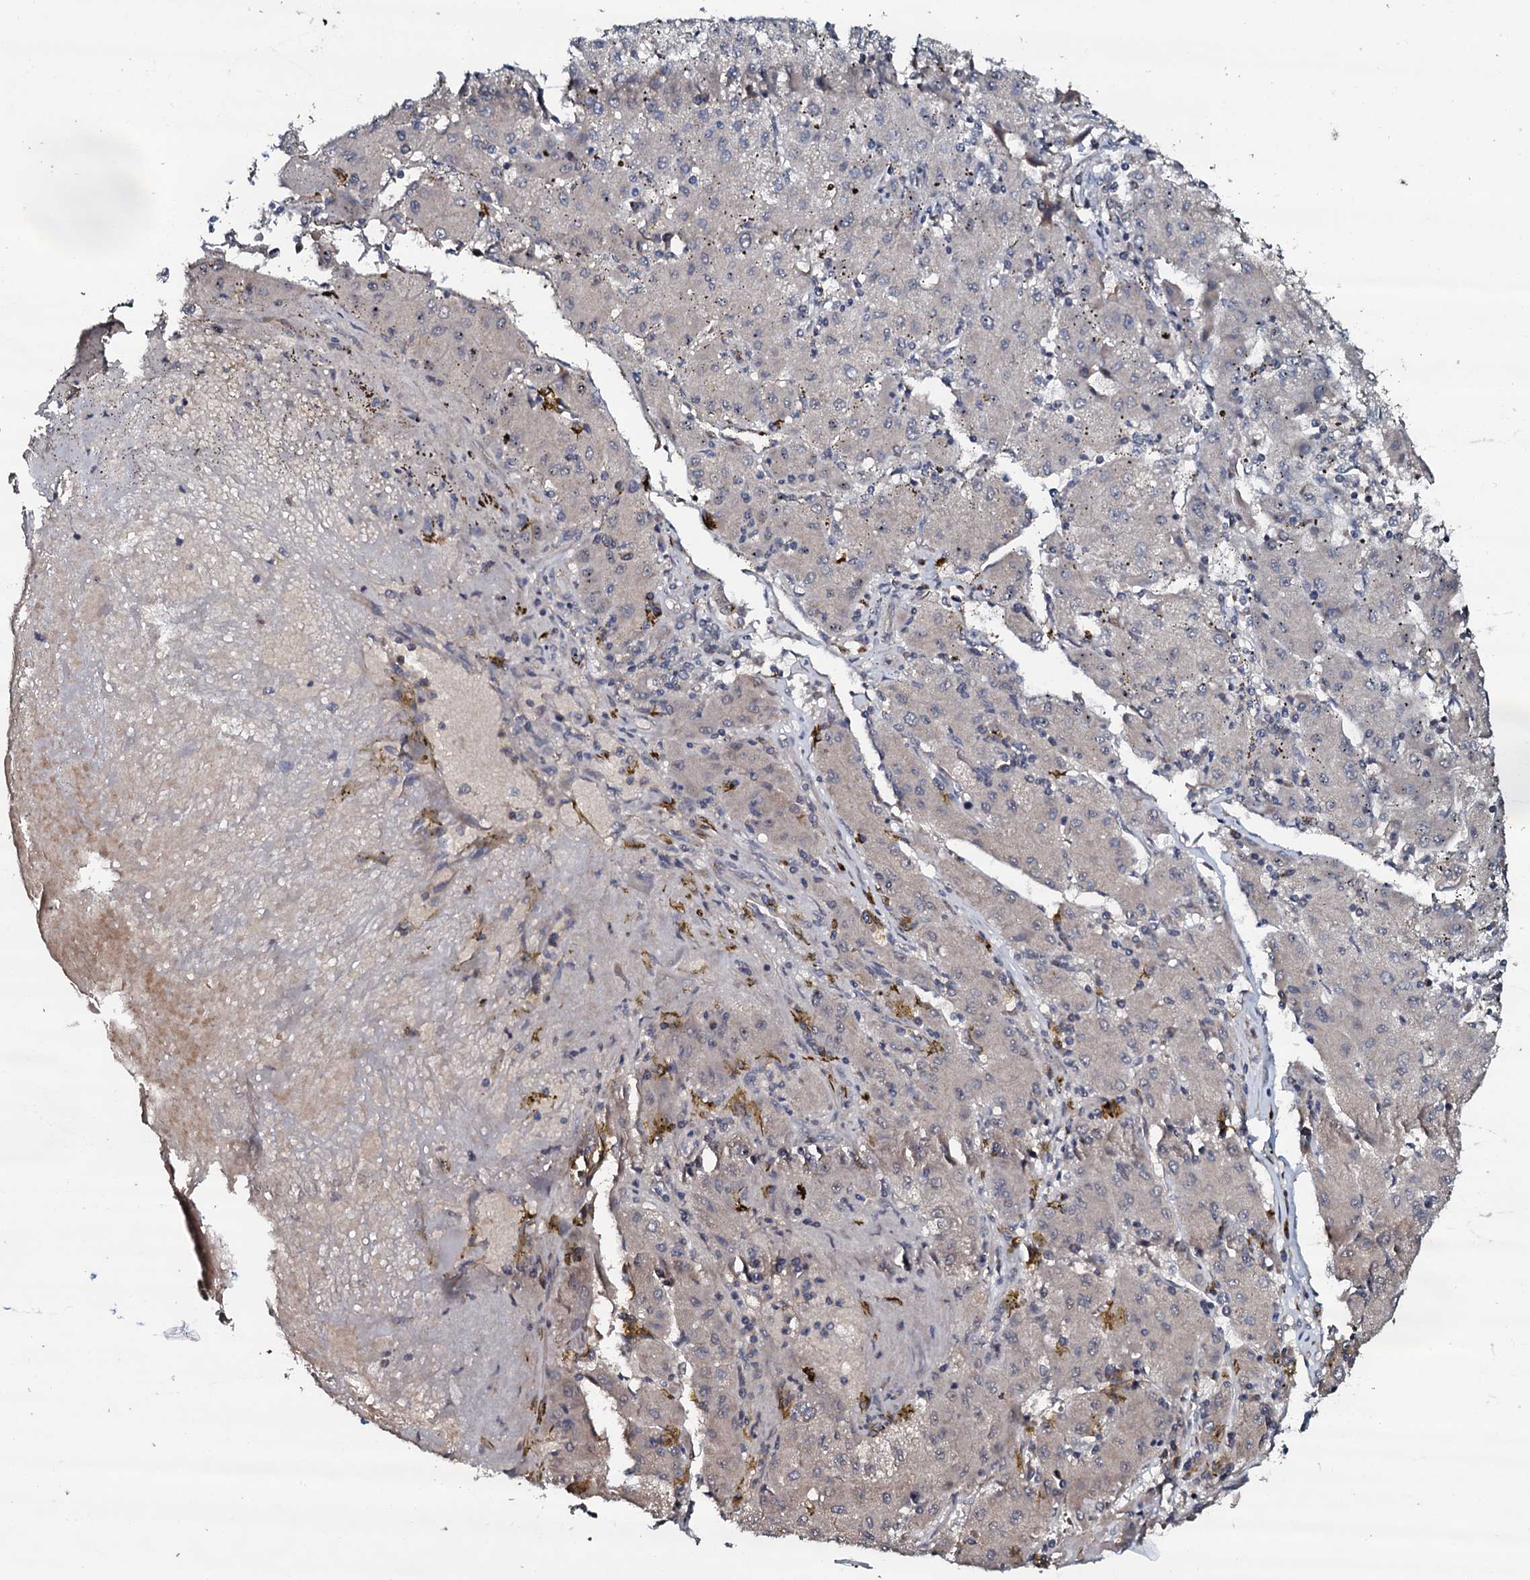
{"staining": {"intensity": "negative", "quantity": "none", "location": "none"}, "tissue": "liver cancer", "cell_type": "Tumor cells", "image_type": "cancer", "snomed": [{"axis": "morphology", "description": "Carcinoma, Hepatocellular, NOS"}, {"axis": "topography", "description": "Liver"}], "caption": "Histopathology image shows no protein expression in tumor cells of liver hepatocellular carcinoma tissue.", "gene": "CPNE2", "patient": {"sex": "male", "age": 72}}